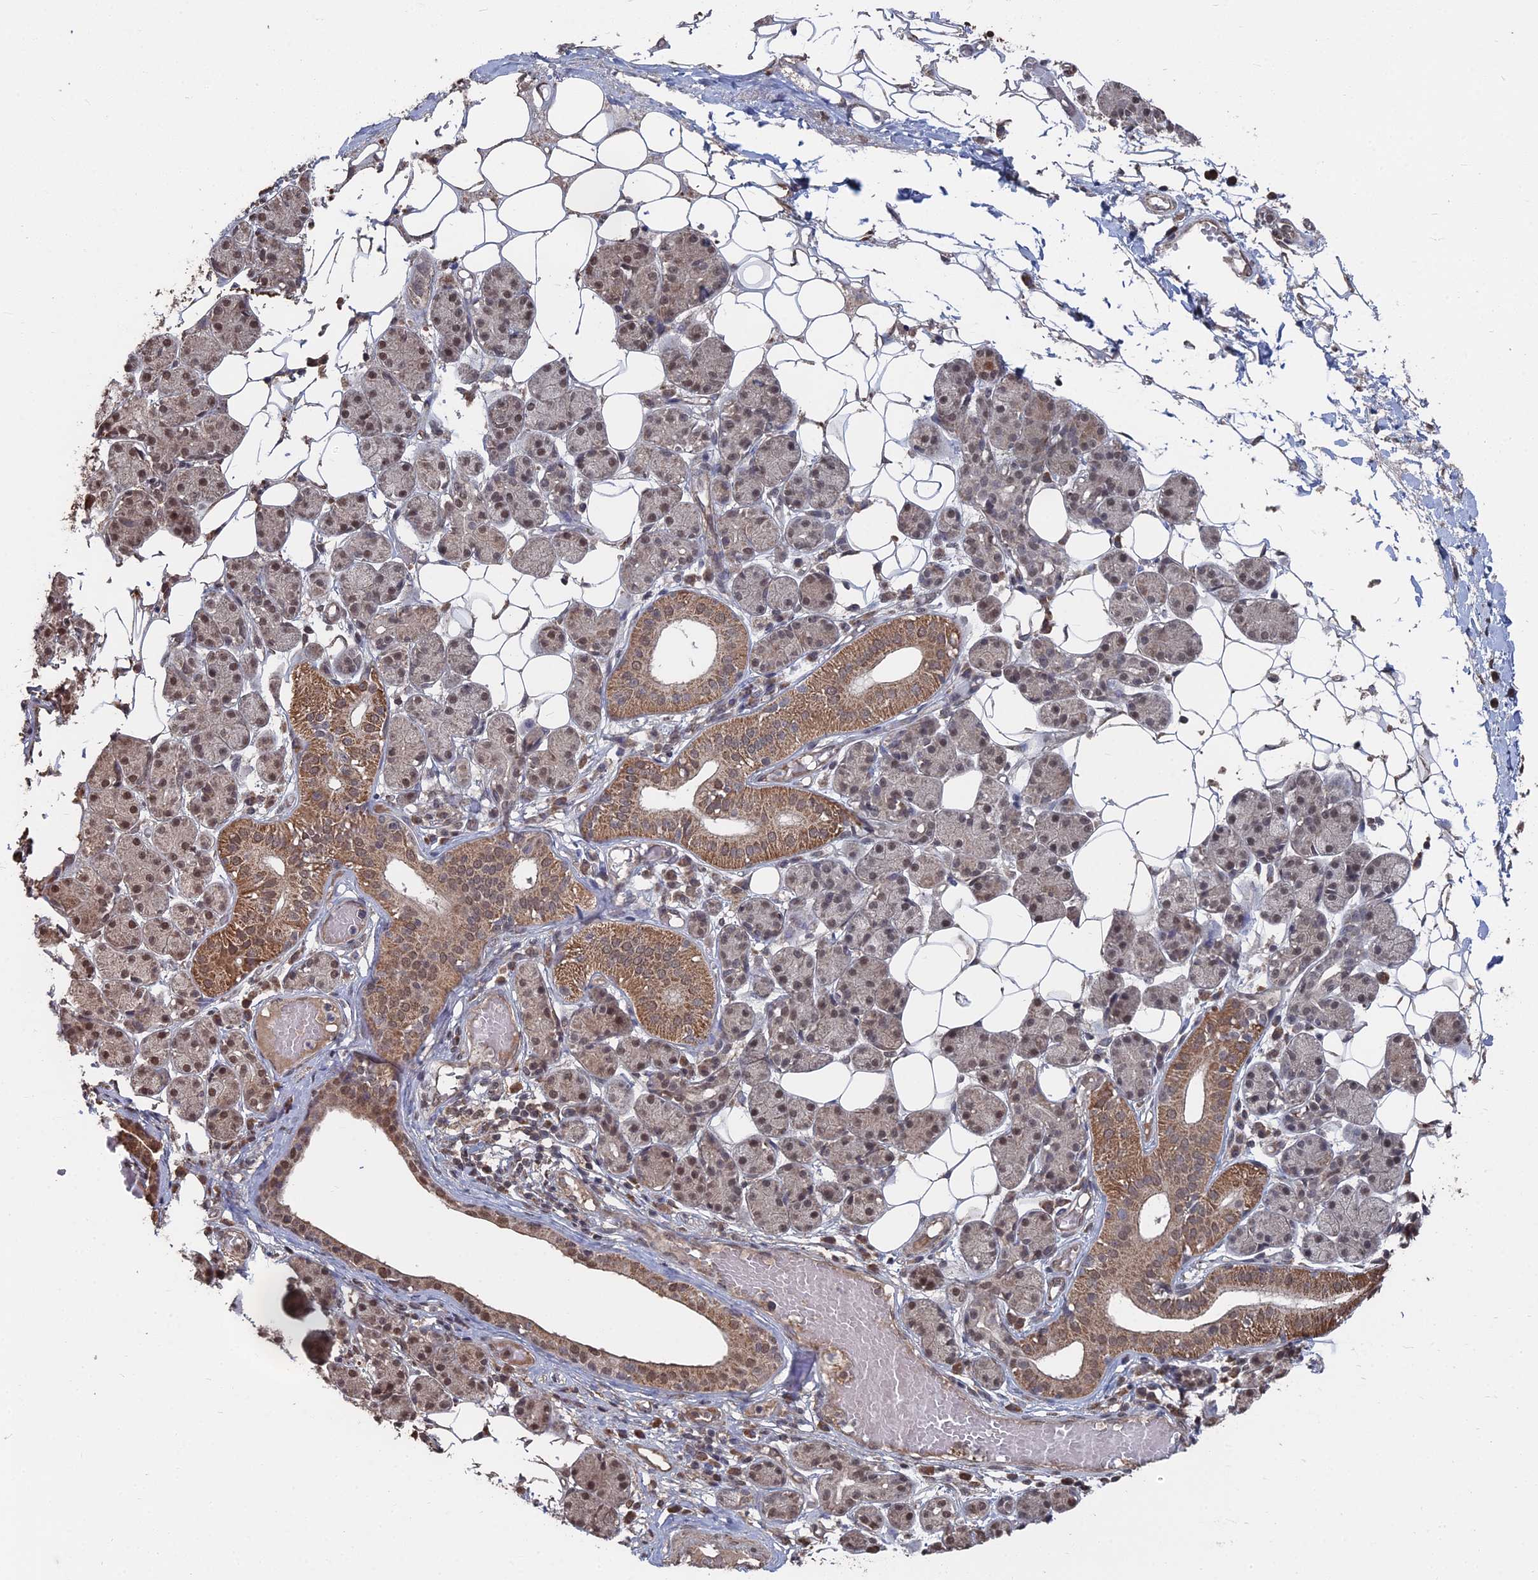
{"staining": {"intensity": "moderate", "quantity": "25%-75%", "location": "cytoplasmic/membranous,nuclear"}, "tissue": "salivary gland", "cell_type": "Glandular cells", "image_type": "normal", "snomed": [{"axis": "morphology", "description": "Normal tissue, NOS"}, {"axis": "topography", "description": "Salivary gland"}], "caption": "This is a photomicrograph of immunohistochemistry staining of unremarkable salivary gland, which shows moderate expression in the cytoplasmic/membranous,nuclear of glandular cells.", "gene": "CCNP", "patient": {"sex": "female", "age": 33}}